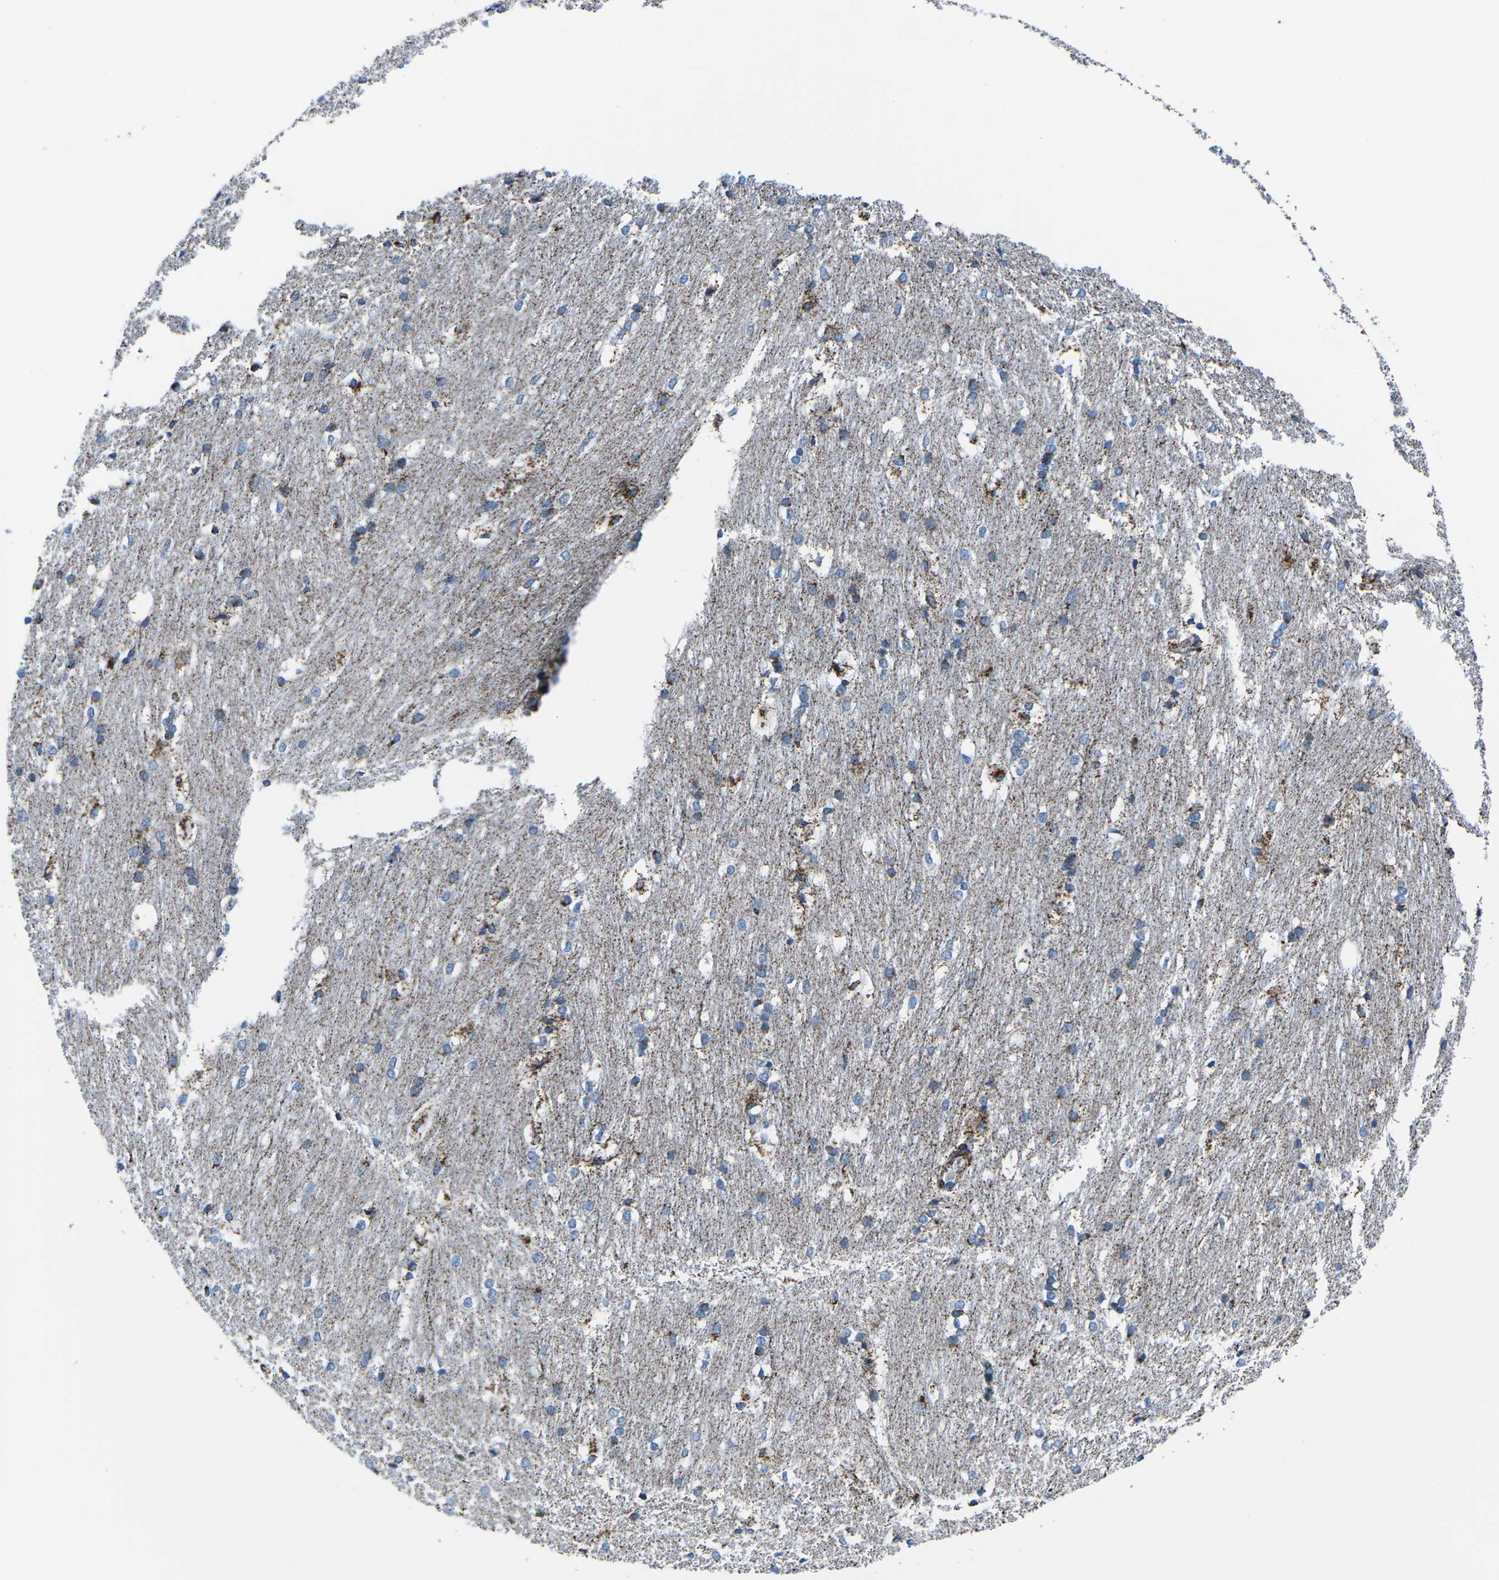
{"staining": {"intensity": "strong", "quantity": "<25%", "location": "cytoplasmic/membranous"}, "tissue": "caudate", "cell_type": "Glial cells", "image_type": "normal", "snomed": [{"axis": "morphology", "description": "Normal tissue, NOS"}, {"axis": "topography", "description": "Lateral ventricle wall"}], "caption": "Strong cytoplasmic/membranous expression is present in approximately <25% of glial cells in unremarkable caudate. Nuclei are stained in blue.", "gene": "MT", "patient": {"sex": "female", "age": 19}}